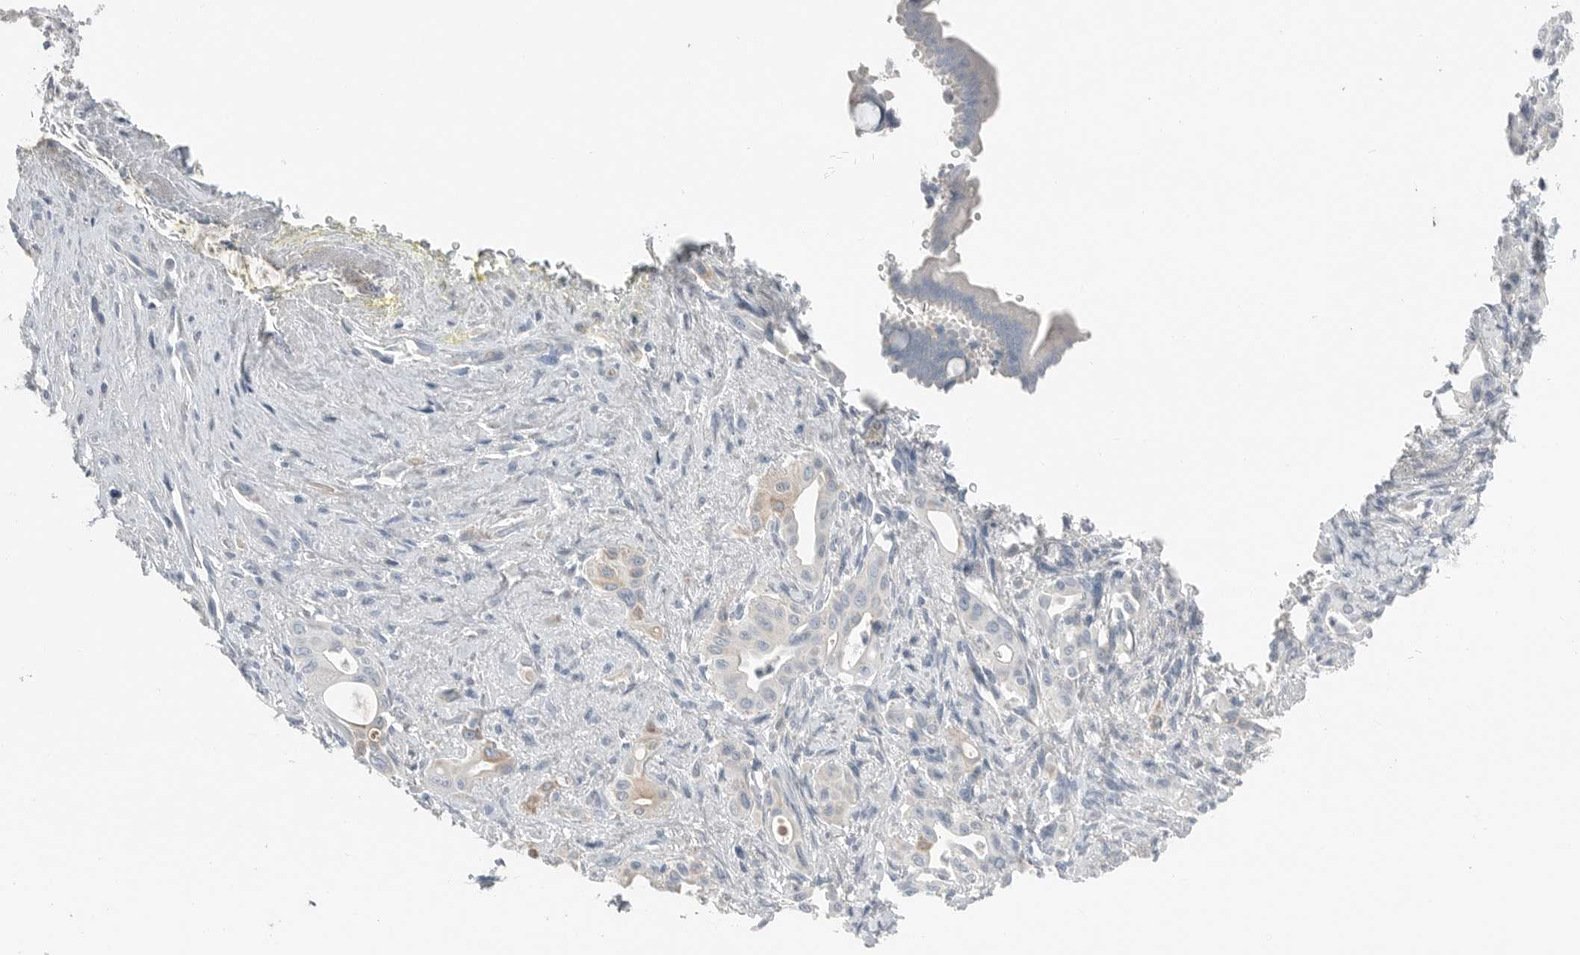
{"staining": {"intensity": "weak", "quantity": "<25%", "location": "cytoplasmic/membranous"}, "tissue": "pancreatic cancer", "cell_type": "Tumor cells", "image_type": "cancer", "snomed": [{"axis": "morphology", "description": "Adenocarcinoma, NOS"}, {"axis": "topography", "description": "Pancreas"}], "caption": "DAB (3,3'-diaminobenzidine) immunohistochemical staining of pancreatic cancer reveals no significant staining in tumor cells.", "gene": "SERPINB7", "patient": {"sex": "male", "age": 58}}